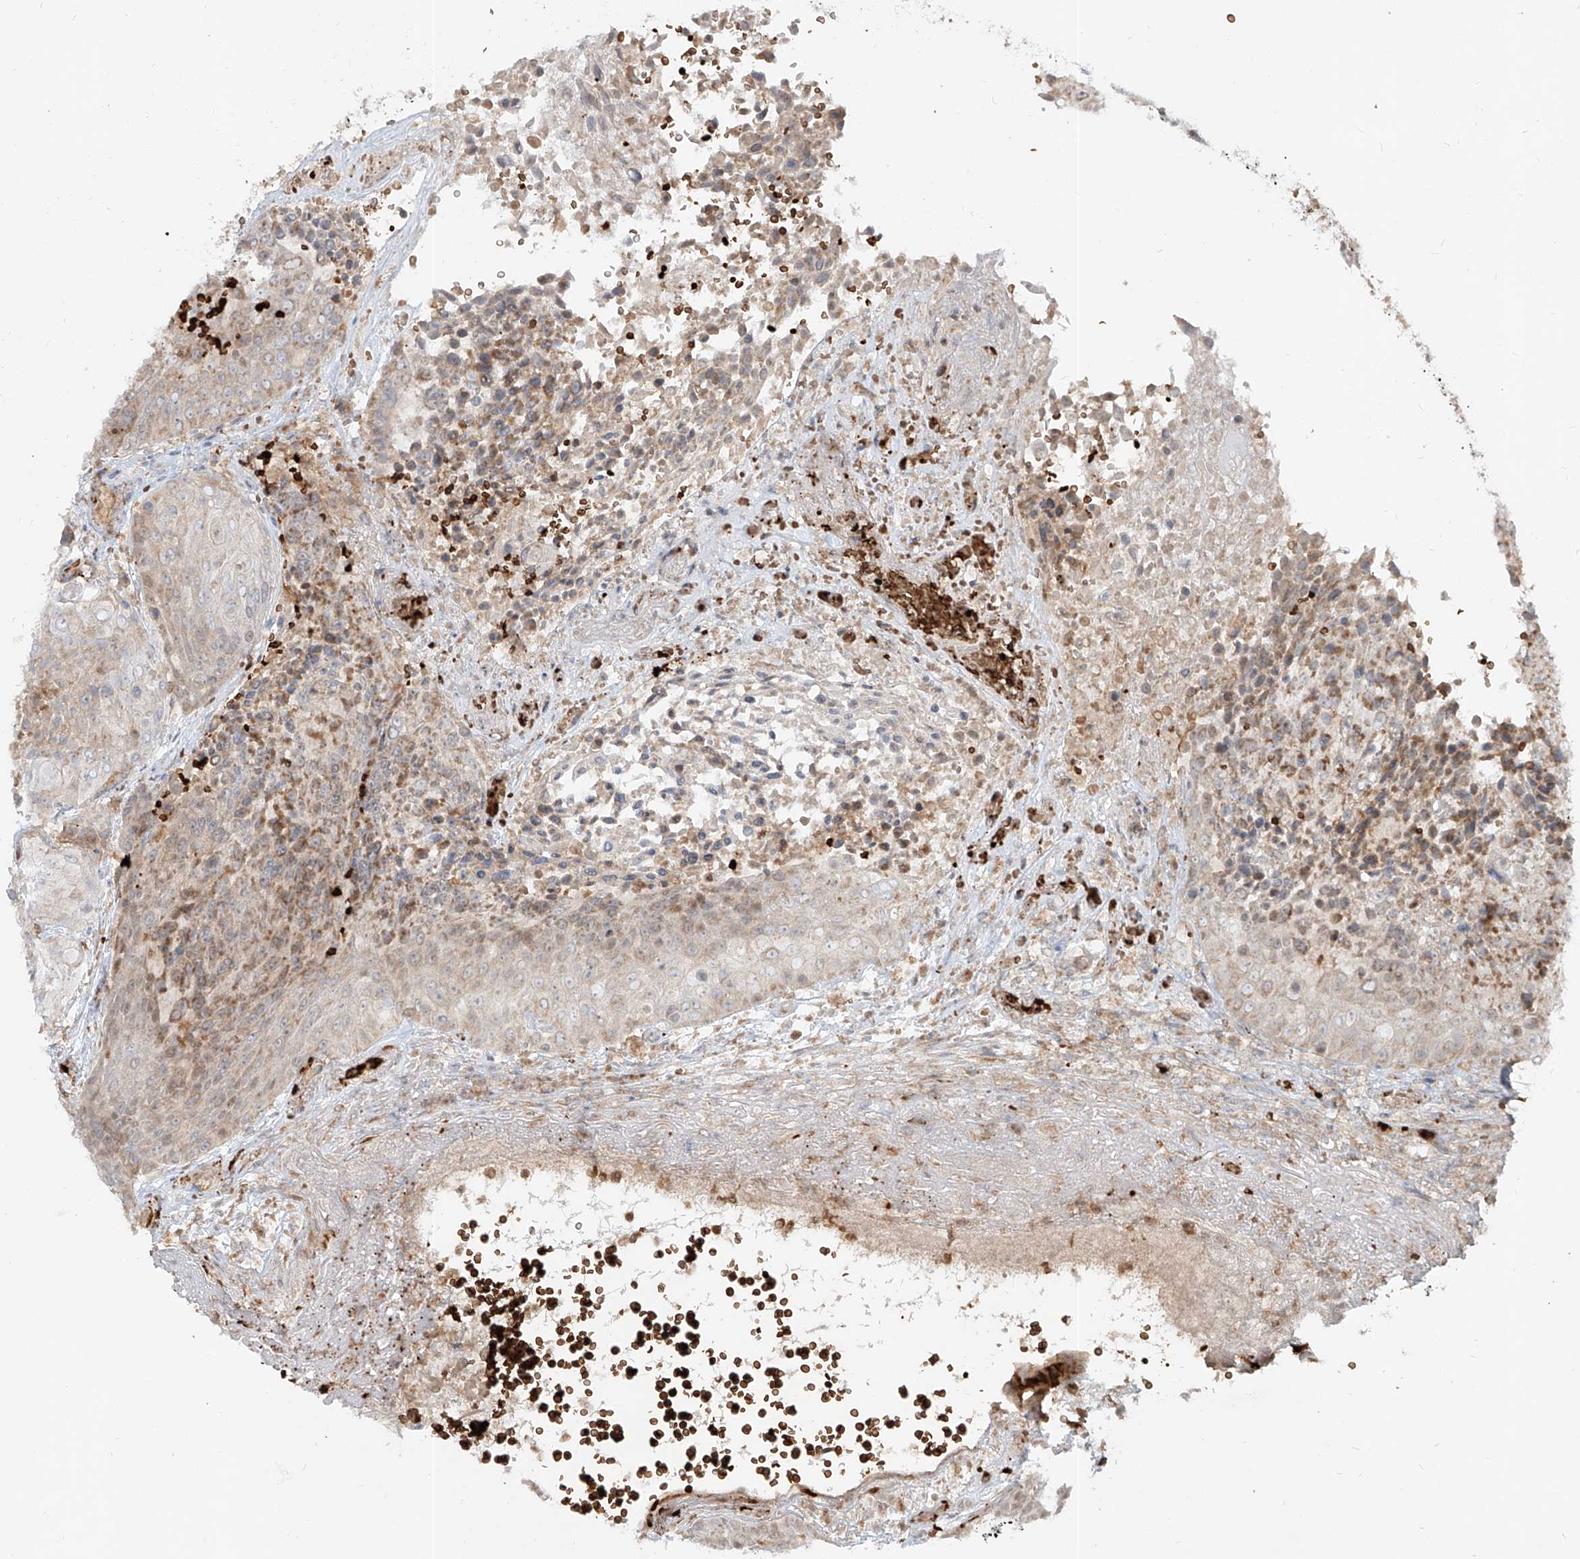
{"staining": {"intensity": "negative", "quantity": "none", "location": "none"}, "tissue": "urothelial cancer", "cell_type": "Tumor cells", "image_type": "cancer", "snomed": [{"axis": "morphology", "description": "Urothelial carcinoma, High grade"}, {"axis": "topography", "description": "Urinary bladder"}], "caption": "An IHC histopathology image of urothelial cancer is shown. There is no staining in tumor cells of urothelial cancer. (DAB (3,3'-diaminobenzidine) immunohistochemistry with hematoxylin counter stain).", "gene": "FGD2", "patient": {"sex": "female", "age": 63}}